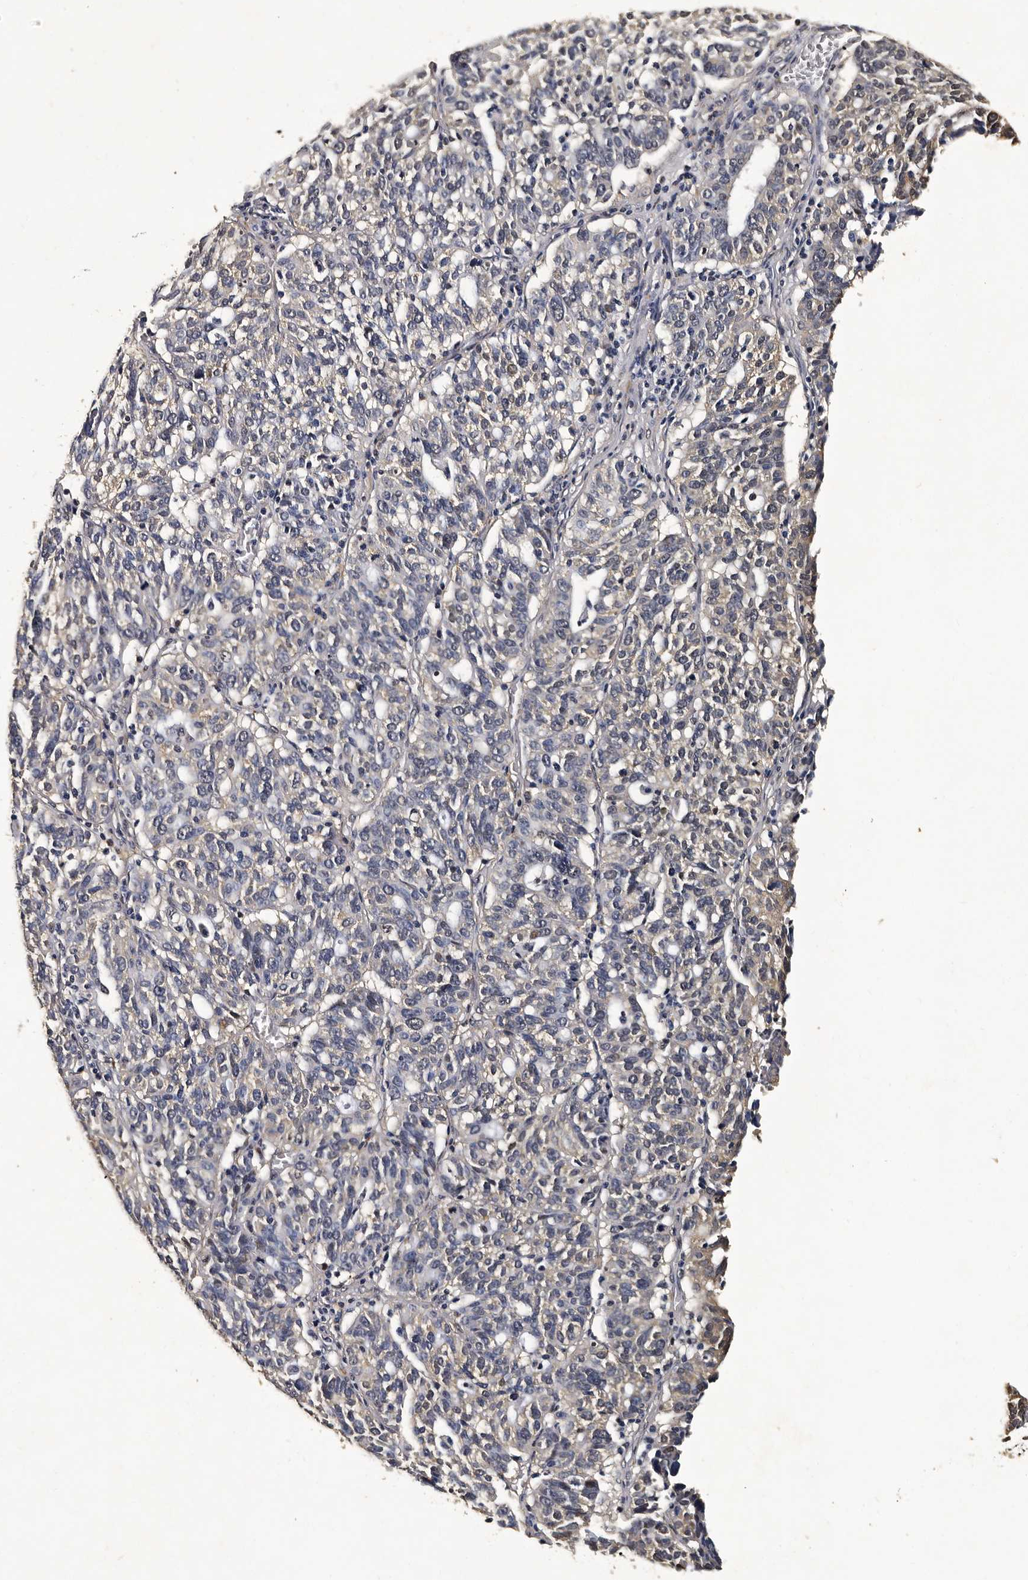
{"staining": {"intensity": "weak", "quantity": "<25%", "location": "cytoplasmic/membranous"}, "tissue": "ovarian cancer", "cell_type": "Tumor cells", "image_type": "cancer", "snomed": [{"axis": "morphology", "description": "Cystadenocarcinoma, serous, NOS"}, {"axis": "topography", "description": "Ovary"}], "caption": "There is no significant positivity in tumor cells of ovarian cancer. (Stains: DAB IHC with hematoxylin counter stain, Microscopy: brightfield microscopy at high magnification).", "gene": "CPNE3", "patient": {"sex": "female", "age": 59}}